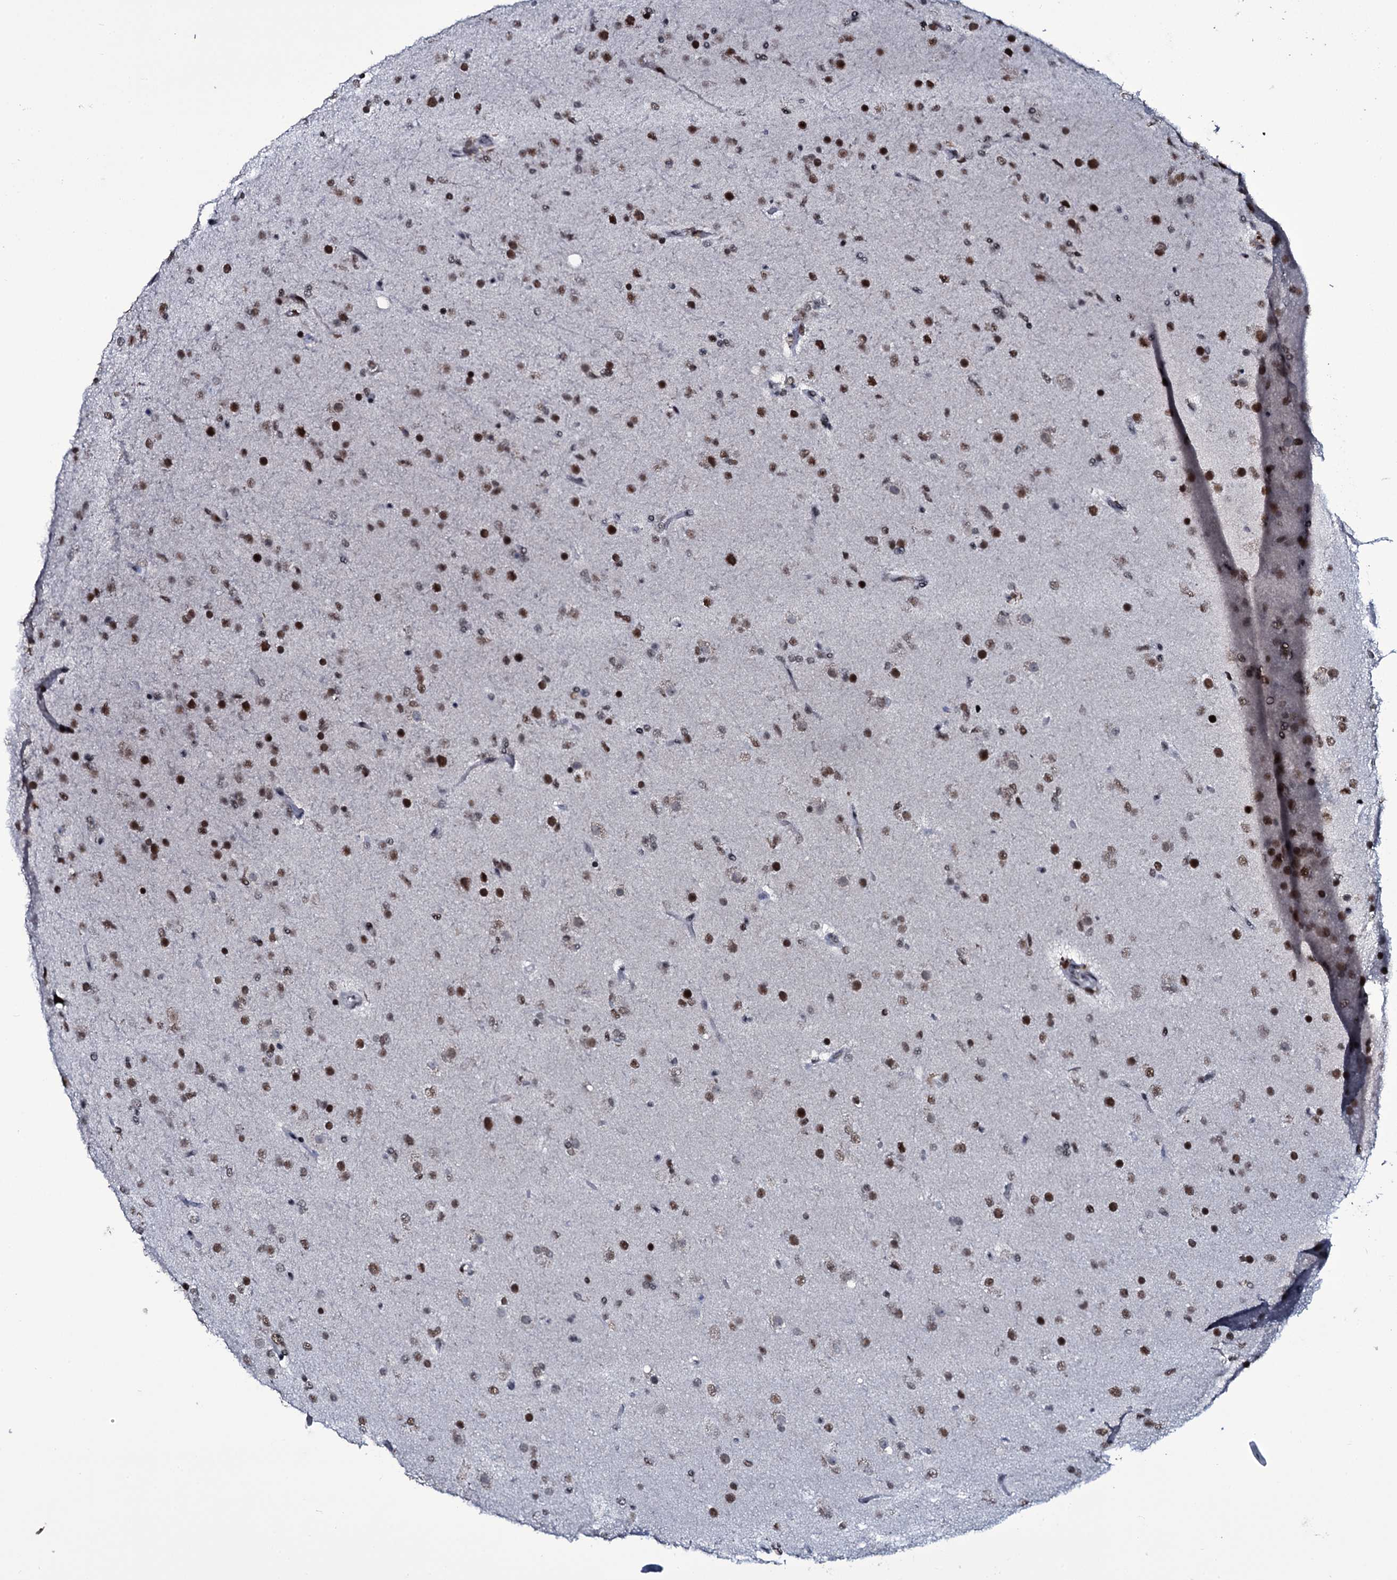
{"staining": {"intensity": "strong", "quantity": "25%-75%", "location": "nuclear"}, "tissue": "glioma", "cell_type": "Tumor cells", "image_type": "cancer", "snomed": [{"axis": "morphology", "description": "Glioma, malignant, Low grade"}, {"axis": "topography", "description": "Brain"}], "caption": "Approximately 25%-75% of tumor cells in human glioma display strong nuclear protein expression as visualized by brown immunohistochemical staining.", "gene": "ZMIZ2", "patient": {"sex": "male", "age": 65}}